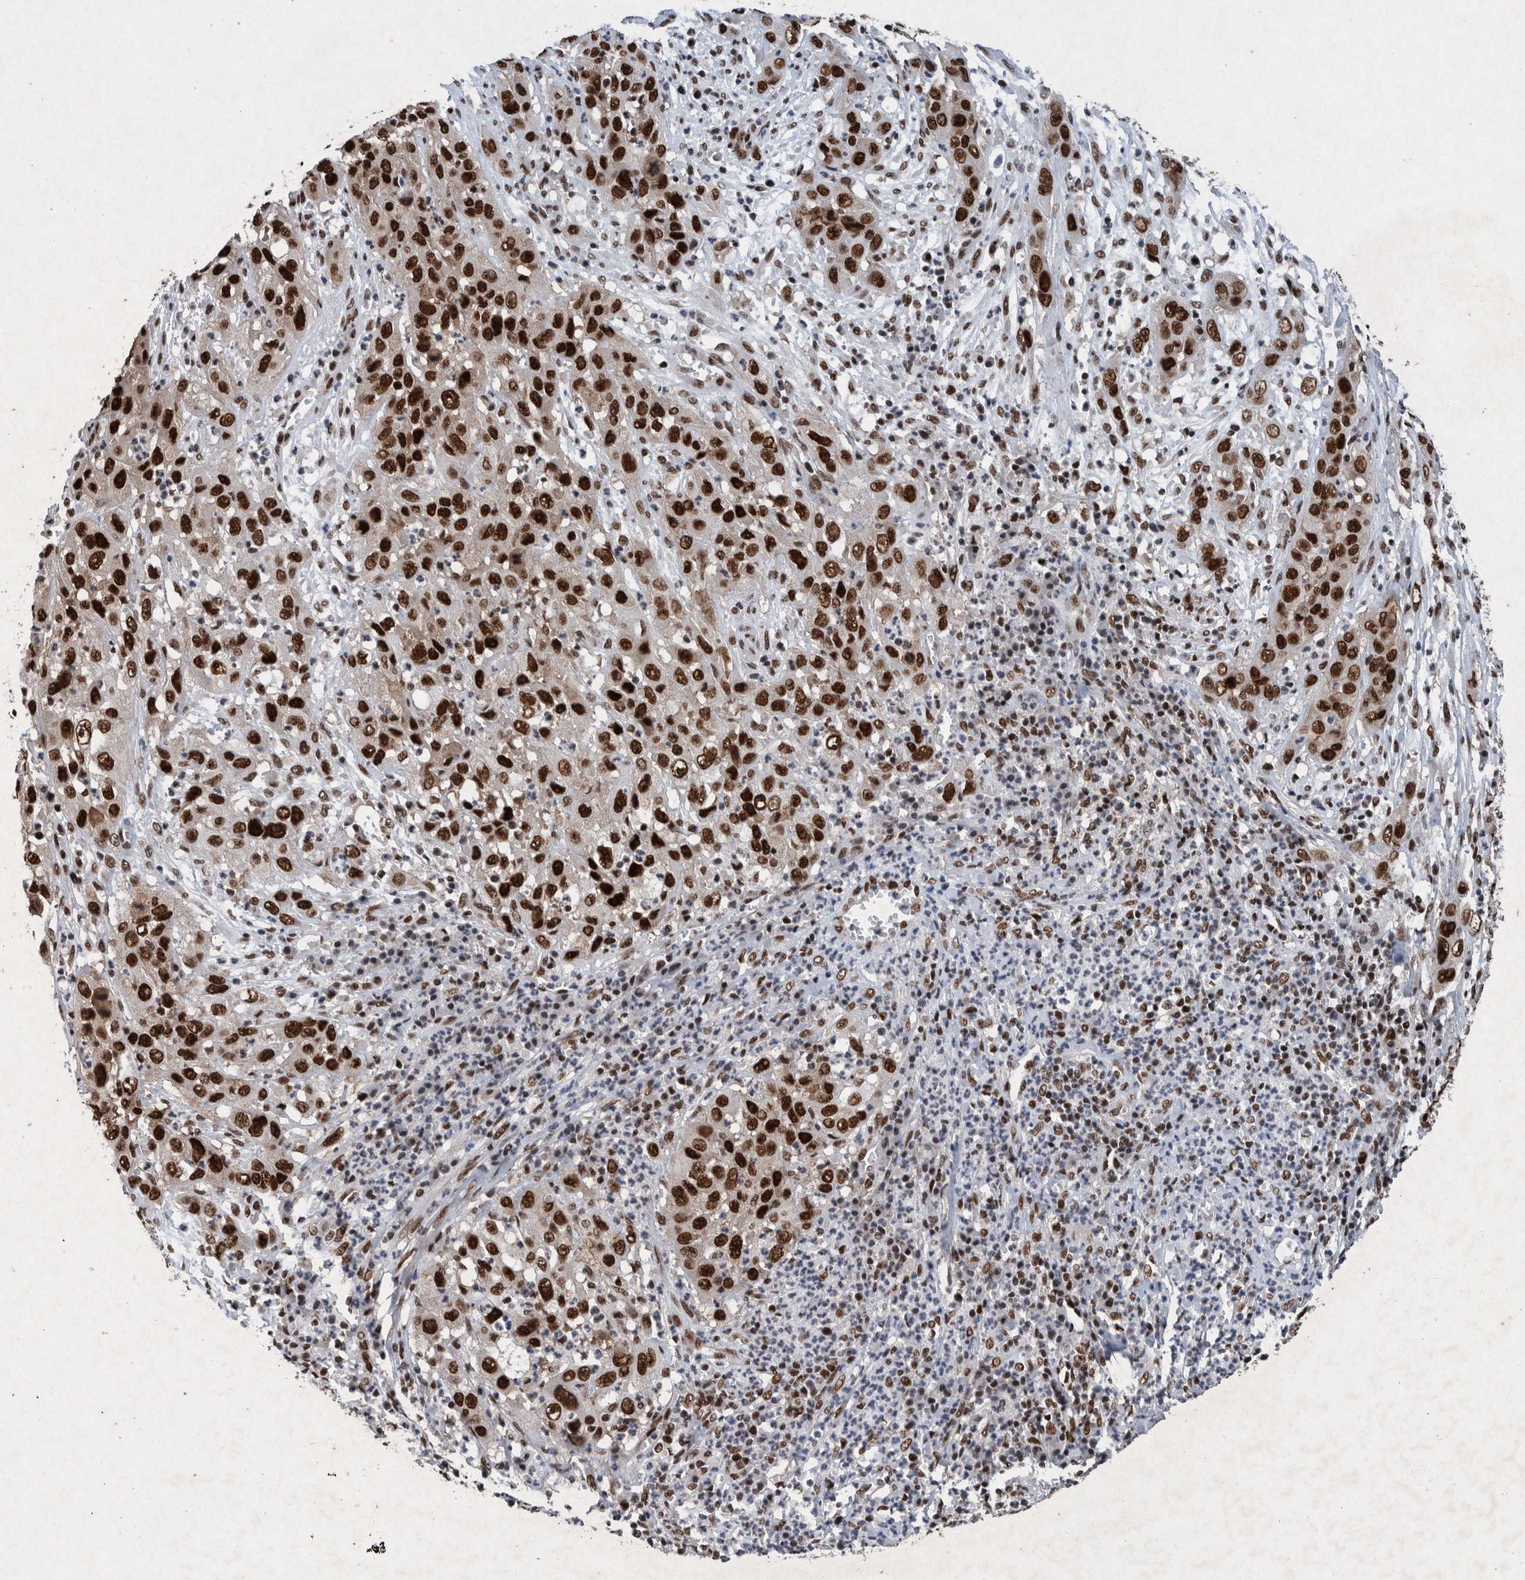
{"staining": {"intensity": "strong", "quantity": ">75%", "location": "nuclear"}, "tissue": "cervical cancer", "cell_type": "Tumor cells", "image_type": "cancer", "snomed": [{"axis": "morphology", "description": "Squamous cell carcinoma, NOS"}, {"axis": "topography", "description": "Cervix"}], "caption": "IHC photomicrograph of neoplastic tissue: cervical squamous cell carcinoma stained using IHC exhibits high levels of strong protein expression localized specifically in the nuclear of tumor cells, appearing as a nuclear brown color.", "gene": "TAF10", "patient": {"sex": "female", "age": 32}}